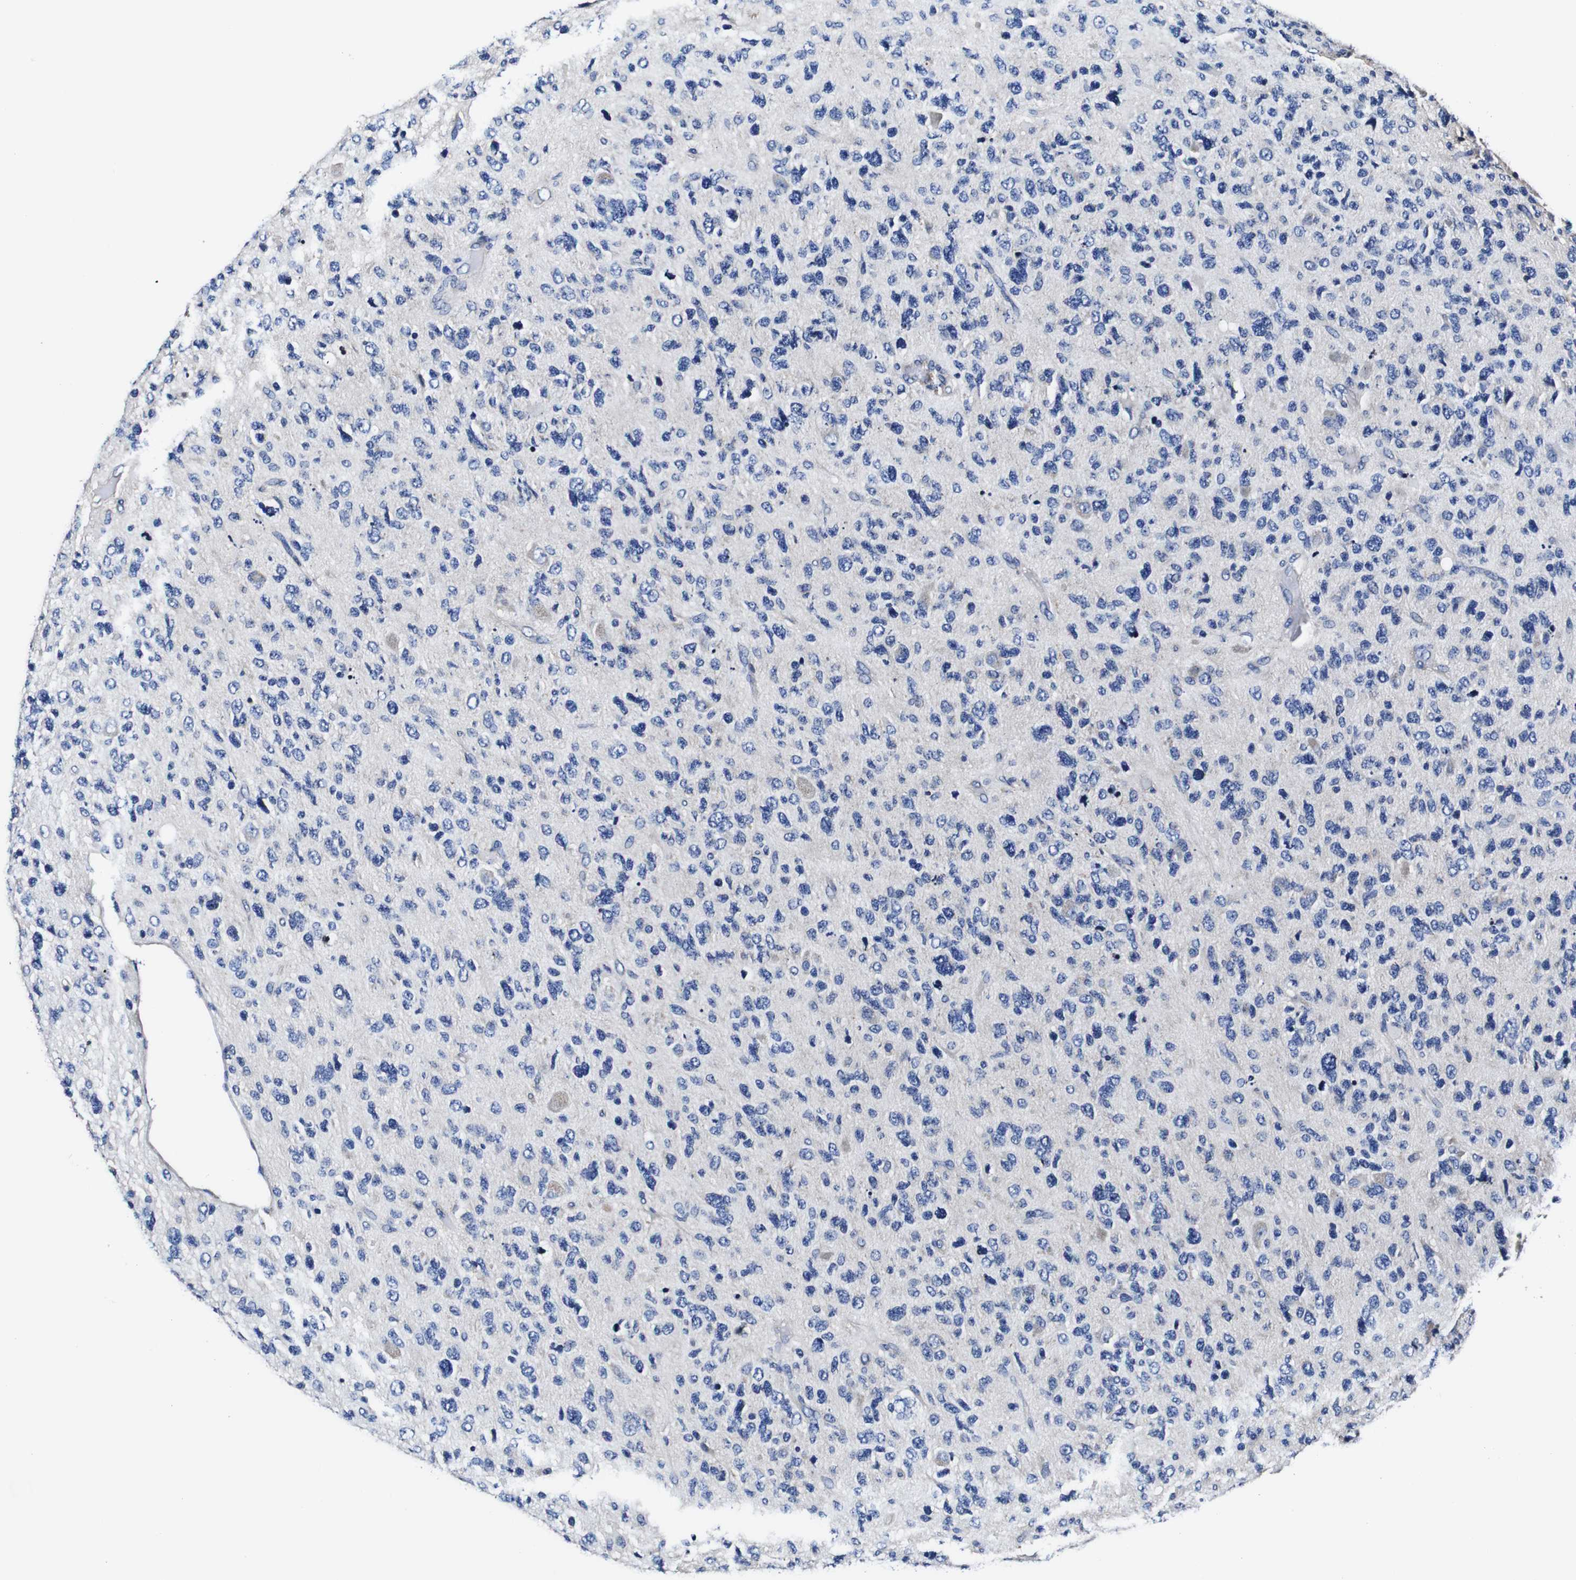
{"staining": {"intensity": "negative", "quantity": "none", "location": "none"}, "tissue": "glioma", "cell_type": "Tumor cells", "image_type": "cancer", "snomed": [{"axis": "morphology", "description": "Glioma, malignant, High grade"}, {"axis": "topography", "description": "Brain"}], "caption": "IHC histopathology image of human glioma stained for a protein (brown), which shows no expression in tumor cells.", "gene": "PDCD6IP", "patient": {"sex": "female", "age": 58}}